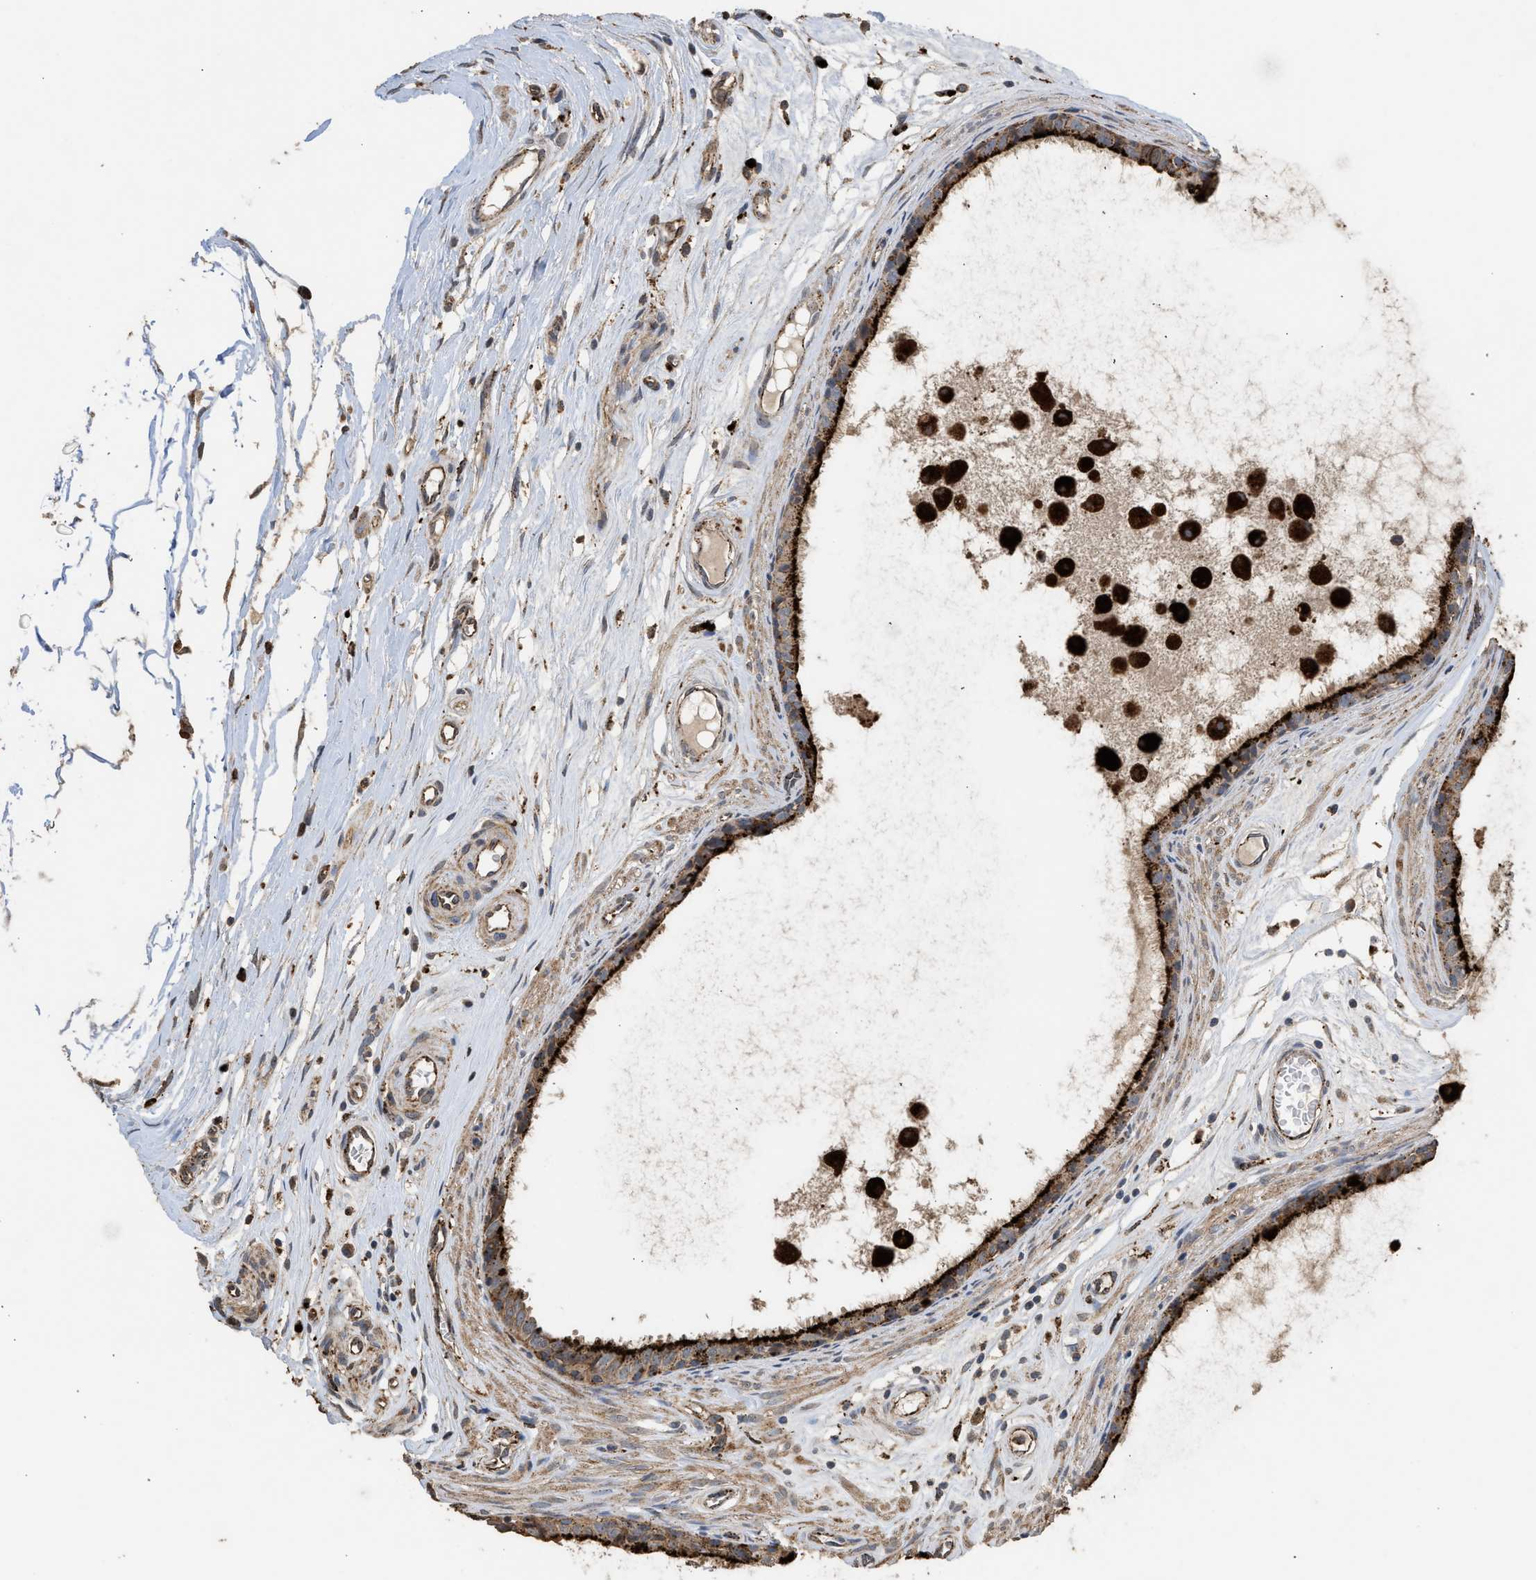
{"staining": {"intensity": "strong", "quantity": ">75%", "location": "cytoplasmic/membranous"}, "tissue": "epididymis", "cell_type": "Glandular cells", "image_type": "normal", "snomed": [{"axis": "morphology", "description": "Normal tissue, NOS"}, {"axis": "morphology", "description": "Inflammation, NOS"}, {"axis": "topography", "description": "Epididymis"}], "caption": "Unremarkable epididymis reveals strong cytoplasmic/membranous positivity in about >75% of glandular cells, visualized by immunohistochemistry. The staining was performed using DAB to visualize the protein expression in brown, while the nuclei were stained in blue with hematoxylin (Magnification: 20x).", "gene": "CTSV", "patient": {"sex": "male", "age": 85}}